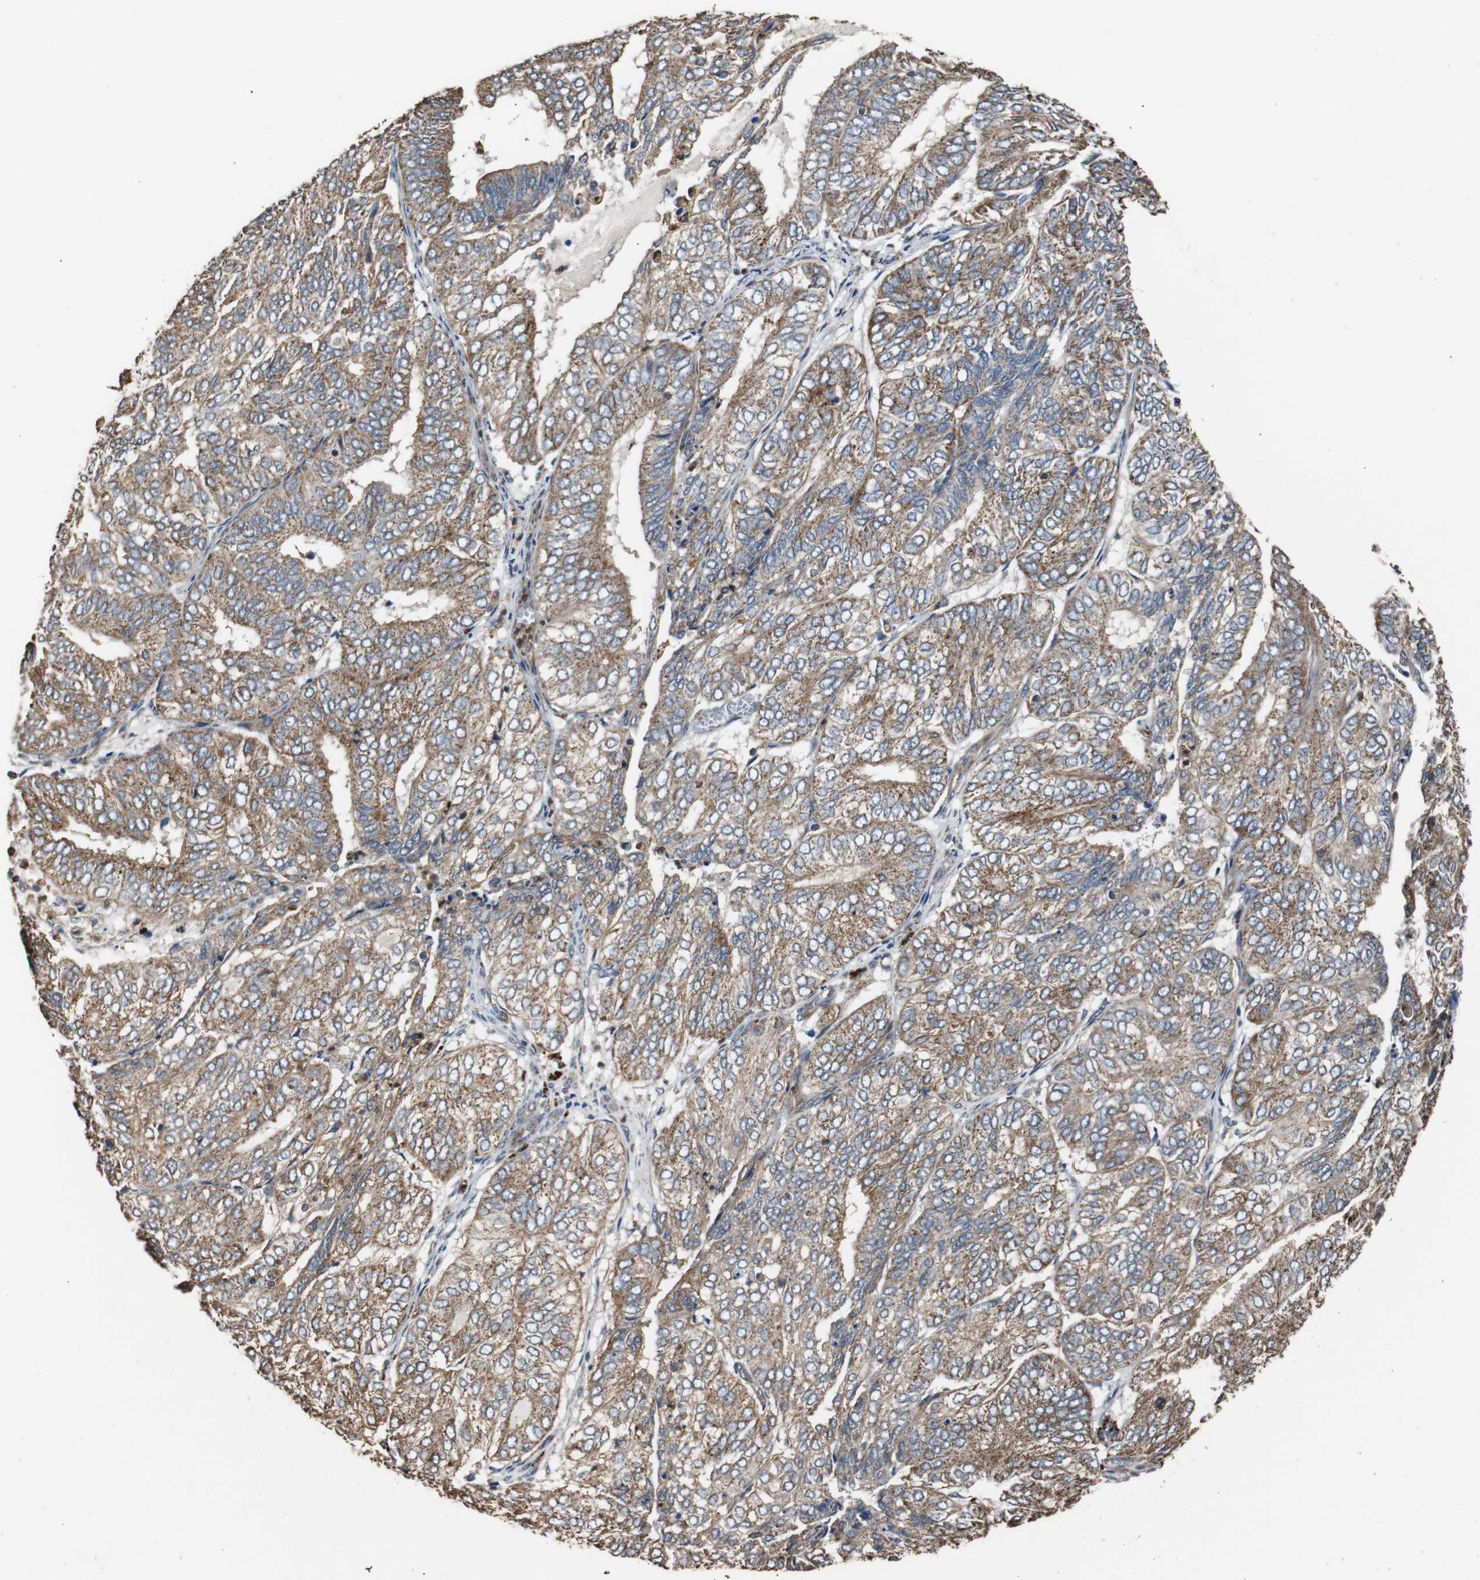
{"staining": {"intensity": "moderate", "quantity": ">75%", "location": "cytoplasmic/membranous"}, "tissue": "endometrial cancer", "cell_type": "Tumor cells", "image_type": "cancer", "snomed": [{"axis": "morphology", "description": "Adenocarcinoma, NOS"}, {"axis": "topography", "description": "Uterus"}], "caption": "IHC of endometrial adenocarcinoma displays medium levels of moderate cytoplasmic/membranous positivity in approximately >75% of tumor cells. (DAB IHC with brightfield microscopy, high magnification).", "gene": "PITRM1", "patient": {"sex": "female", "age": 60}}